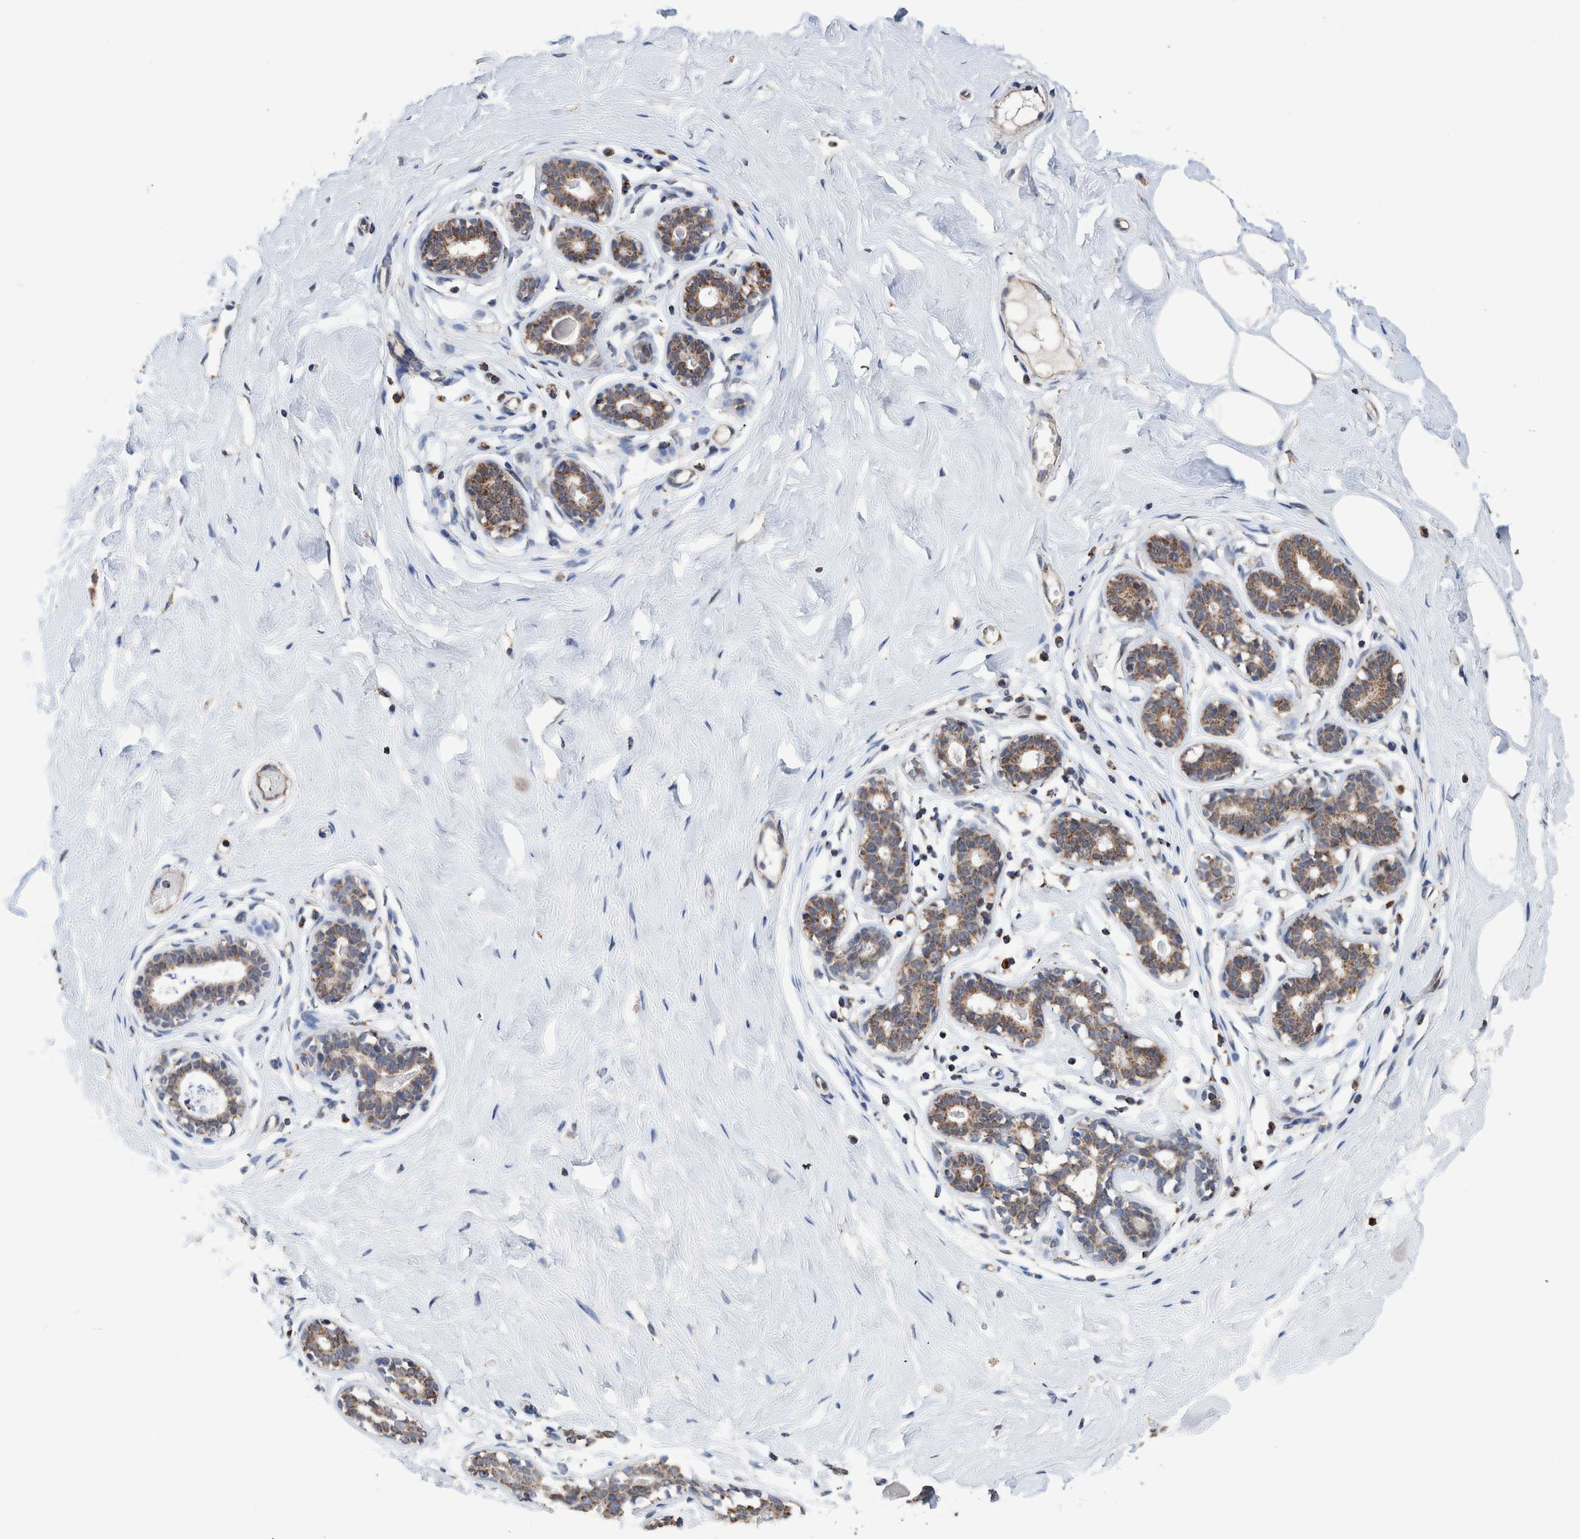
{"staining": {"intensity": "weak", "quantity": "<25%", "location": "cytoplasmic/membranous"}, "tissue": "breast", "cell_type": "Adipocytes", "image_type": "normal", "snomed": [{"axis": "morphology", "description": "Normal tissue, NOS"}, {"axis": "topography", "description": "Breast"}], "caption": "IHC image of unremarkable breast stained for a protein (brown), which reveals no positivity in adipocytes.", "gene": "DECR1", "patient": {"sex": "female", "age": 23}}